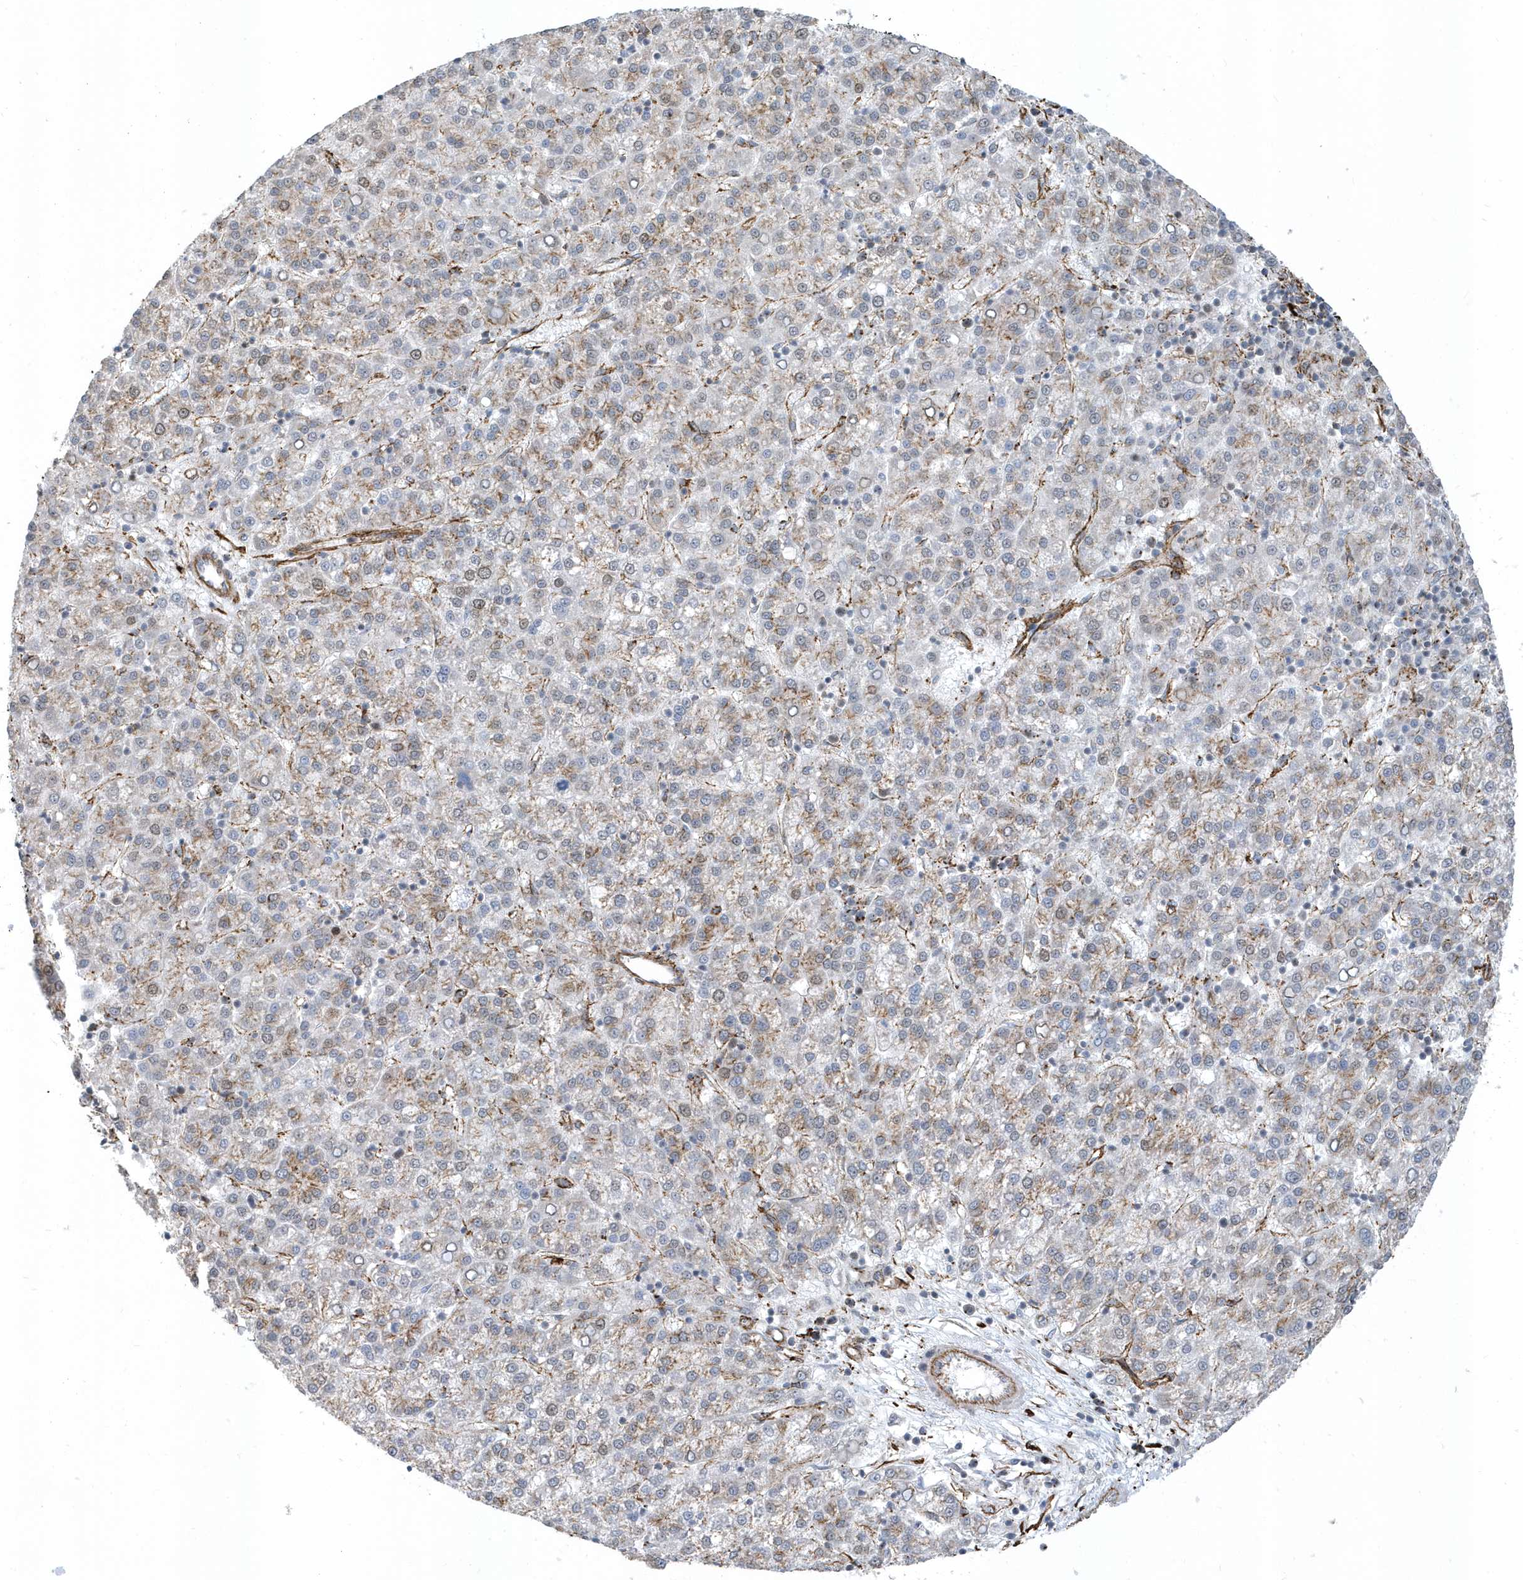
{"staining": {"intensity": "weak", "quantity": "25%-75%", "location": "cytoplasmic/membranous"}, "tissue": "liver cancer", "cell_type": "Tumor cells", "image_type": "cancer", "snomed": [{"axis": "morphology", "description": "Carcinoma, Hepatocellular, NOS"}, {"axis": "topography", "description": "Liver"}], "caption": "Immunohistochemical staining of hepatocellular carcinoma (liver) demonstrates low levels of weak cytoplasmic/membranous staining in approximately 25%-75% of tumor cells.", "gene": "HRH4", "patient": {"sex": "female", "age": 58}}